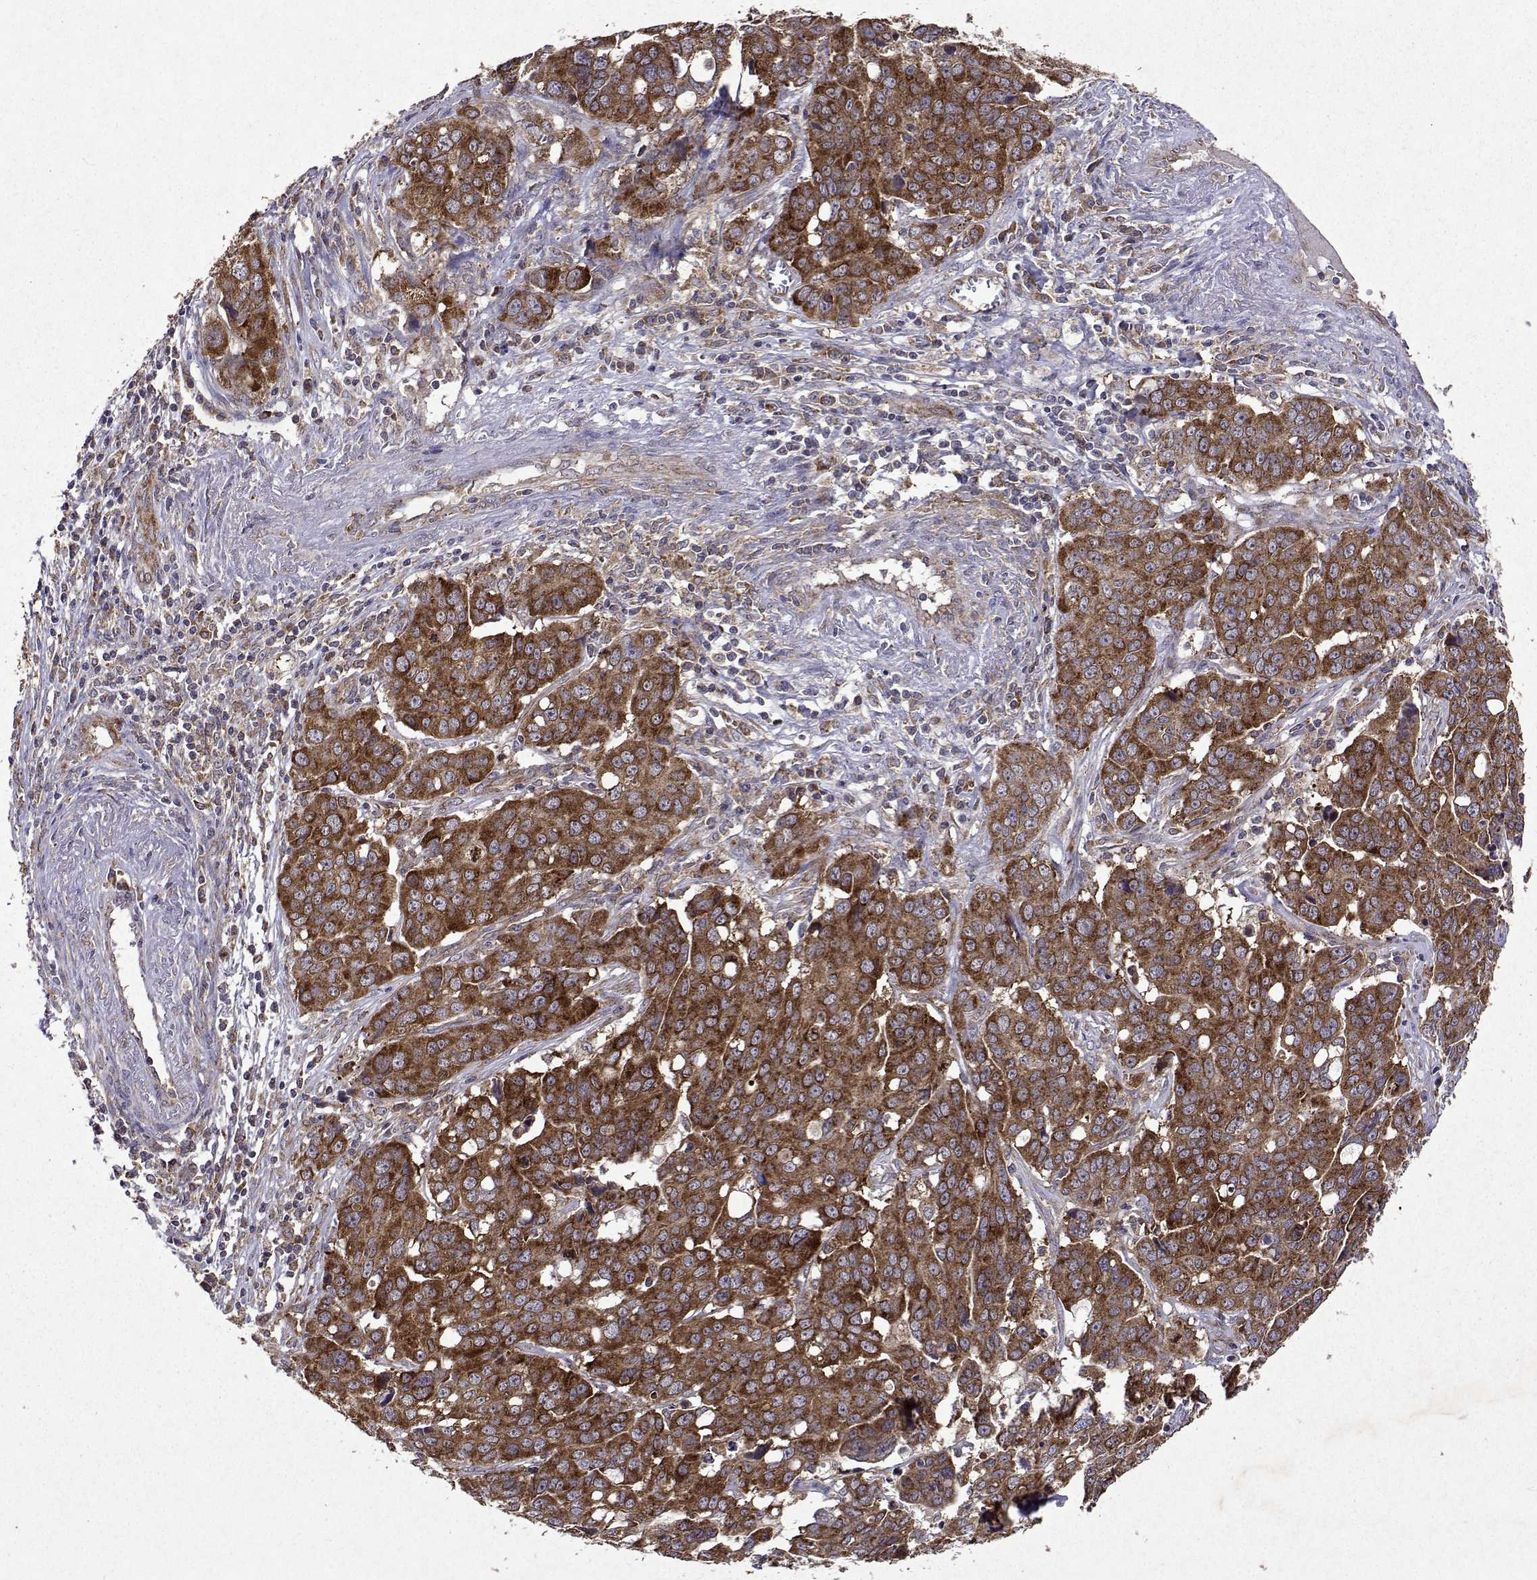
{"staining": {"intensity": "strong", "quantity": ">75%", "location": "cytoplasmic/membranous"}, "tissue": "ovarian cancer", "cell_type": "Tumor cells", "image_type": "cancer", "snomed": [{"axis": "morphology", "description": "Carcinoma, endometroid"}, {"axis": "topography", "description": "Ovary"}], "caption": "This is a histology image of IHC staining of endometroid carcinoma (ovarian), which shows strong positivity in the cytoplasmic/membranous of tumor cells.", "gene": "TARBP2", "patient": {"sex": "female", "age": 78}}